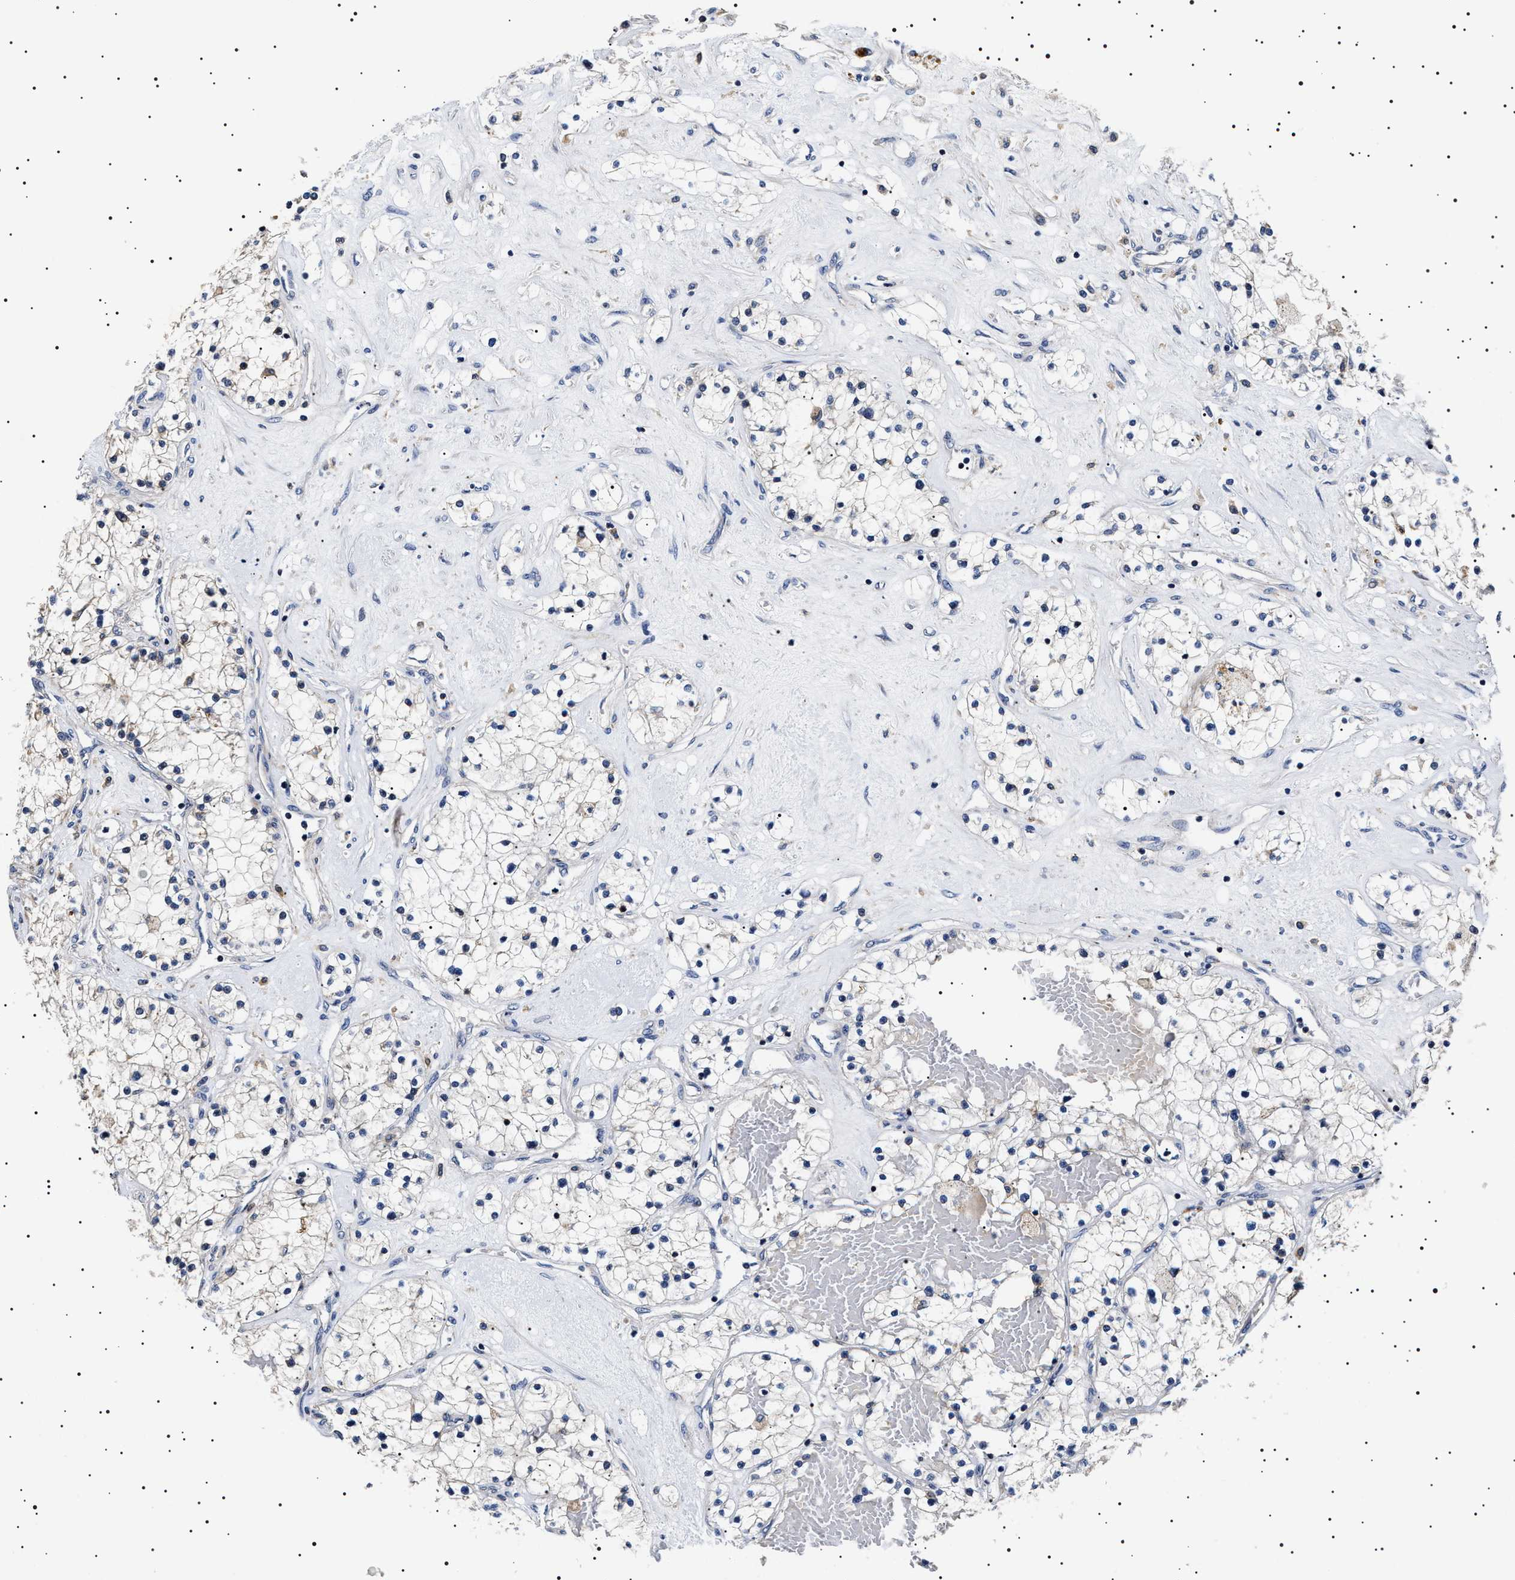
{"staining": {"intensity": "negative", "quantity": "none", "location": "none"}, "tissue": "renal cancer", "cell_type": "Tumor cells", "image_type": "cancer", "snomed": [{"axis": "morphology", "description": "Adenocarcinoma, NOS"}, {"axis": "topography", "description": "Kidney"}], "caption": "A high-resolution image shows immunohistochemistry staining of adenocarcinoma (renal), which reveals no significant positivity in tumor cells.", "gene": "SLC4A7", "patient": {"sex": "male", "age": 68}}